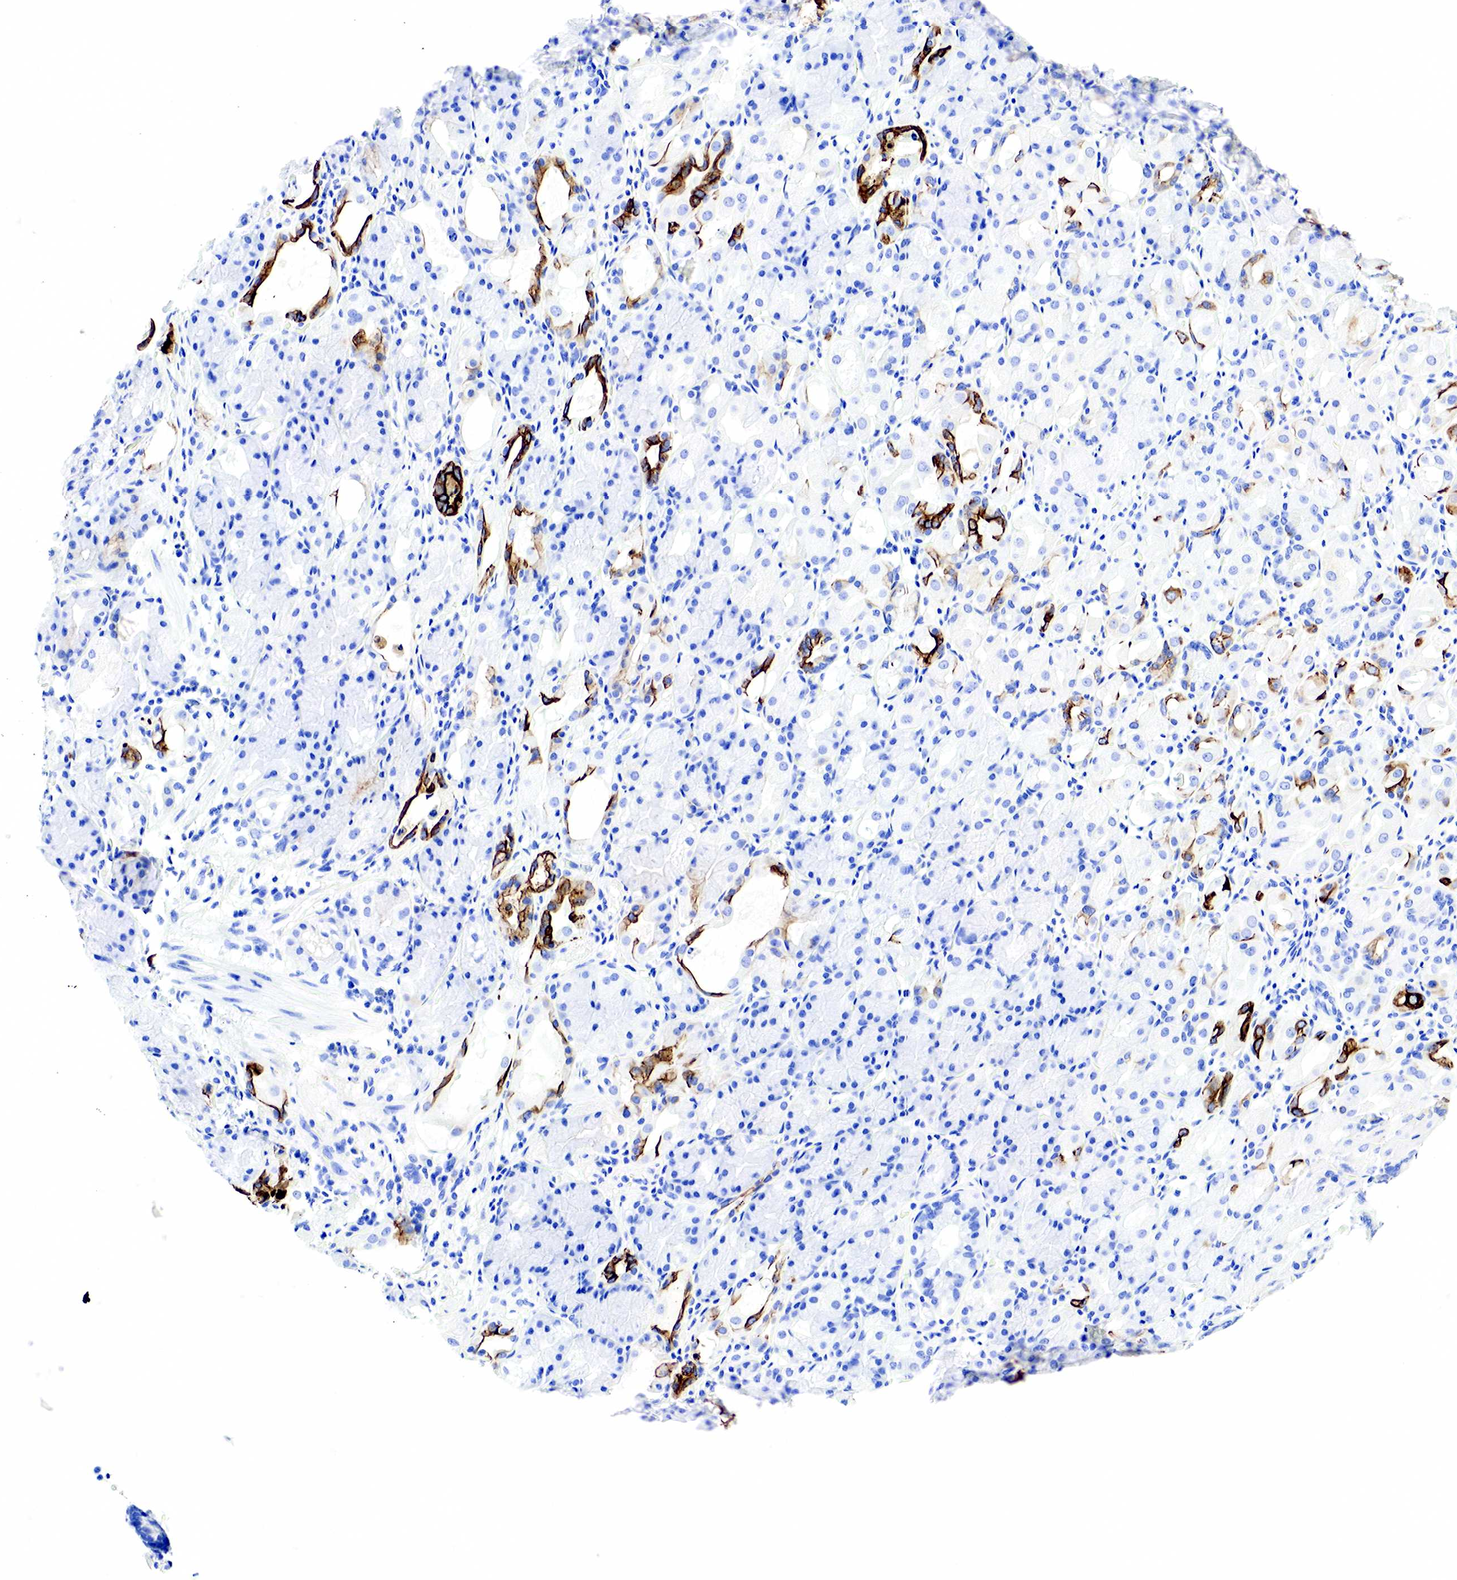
{"staining": {"intensity": "moderate", "quantity": "<25%", "location": "cytoplasmic/membranous"}, "tissue": "stomach", "cell_type": "Glandular cells", "image_type": "normal", "snomed": [{"axis": "morphology", "description": "Normal tissue, NOS"}, {"axis": "topography", "description": "Stomach, upper"}], "caption": "DAB (3,3'-diaminobenzidine) immunohistochemical staining of benign stomach displays moderate cytoplasmic/membranous protein staining in approximately <25% of glandular cells.", "gene": "KRT7", "patient": {"sex": "female", "age": 75}}